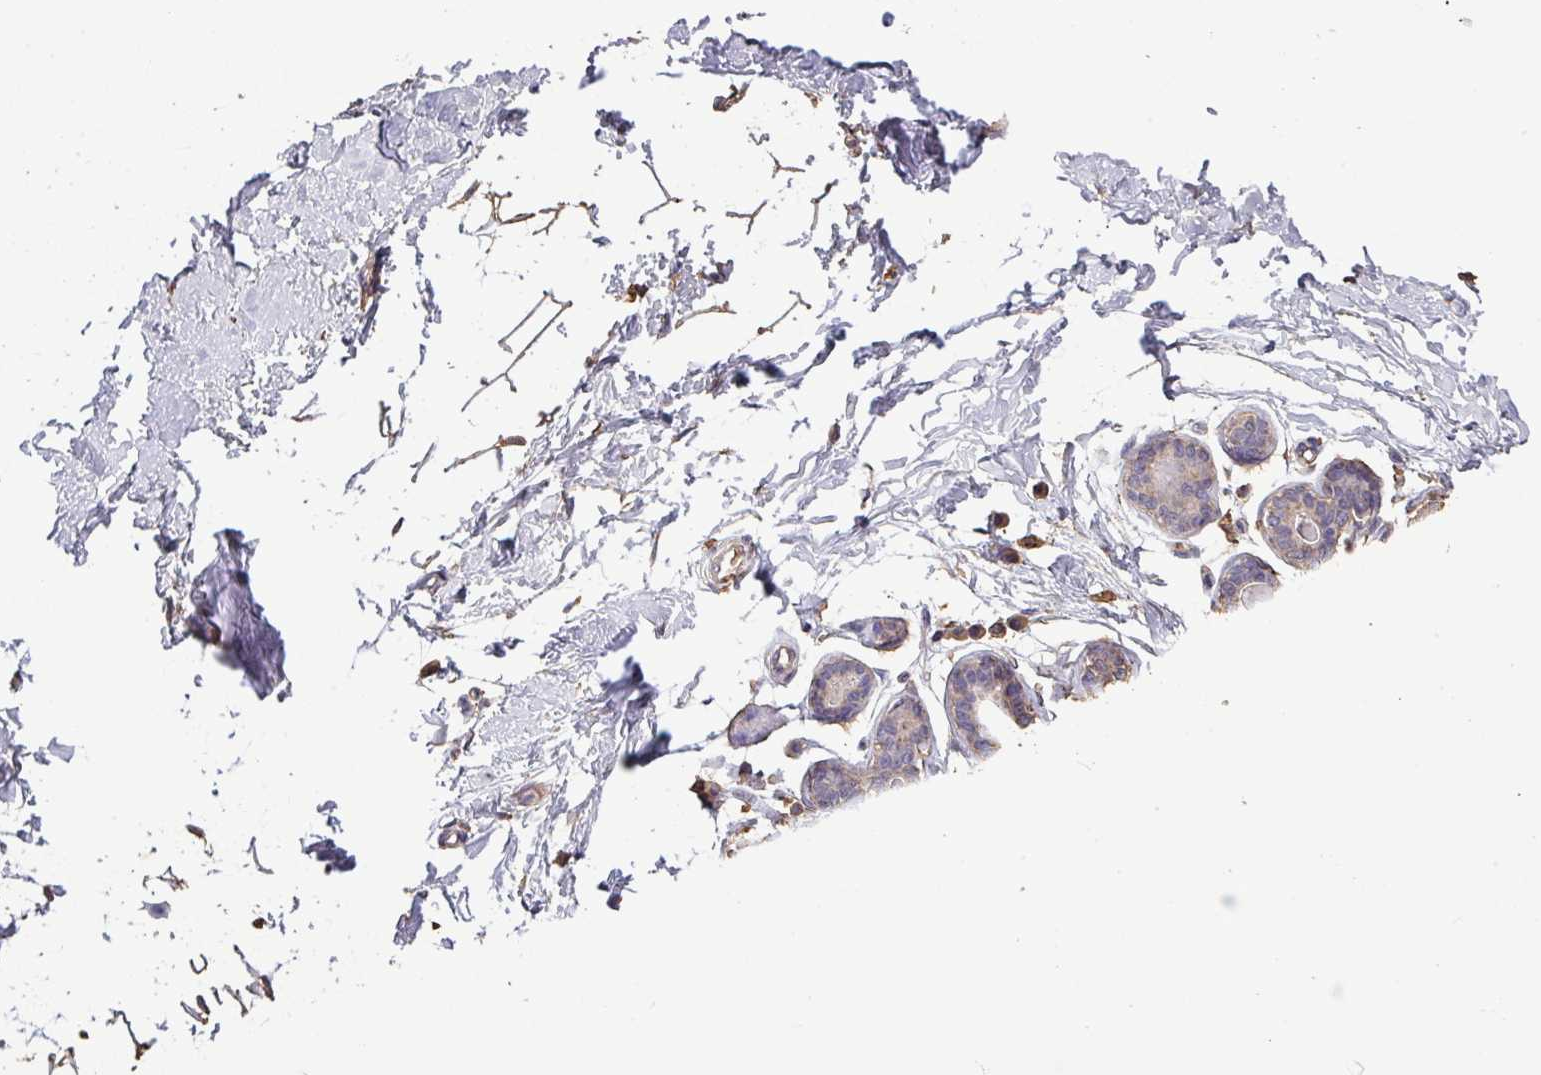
{"staining": {"intensity": "negative", "quantity": "none", "location": "none"}, "tissue": "breast", "cell_type": "Adipocytes", "image_type": "normal", "snomed": [{"axis": "morphology", "description": "Normal tissue, NOS"}, {"axis": "topography", "description": "Breast"}], "caption": "Micrograph shows no protein positivity in adipocytes of unremarkable breast. The staining is performed using DAB (3,3'-diaminobenzidine) brown chromogen with nuclei counter-stained in using hematoxylin.", "gene": "CAMK2A", "patient": {"sex": "female", "age": 23}}